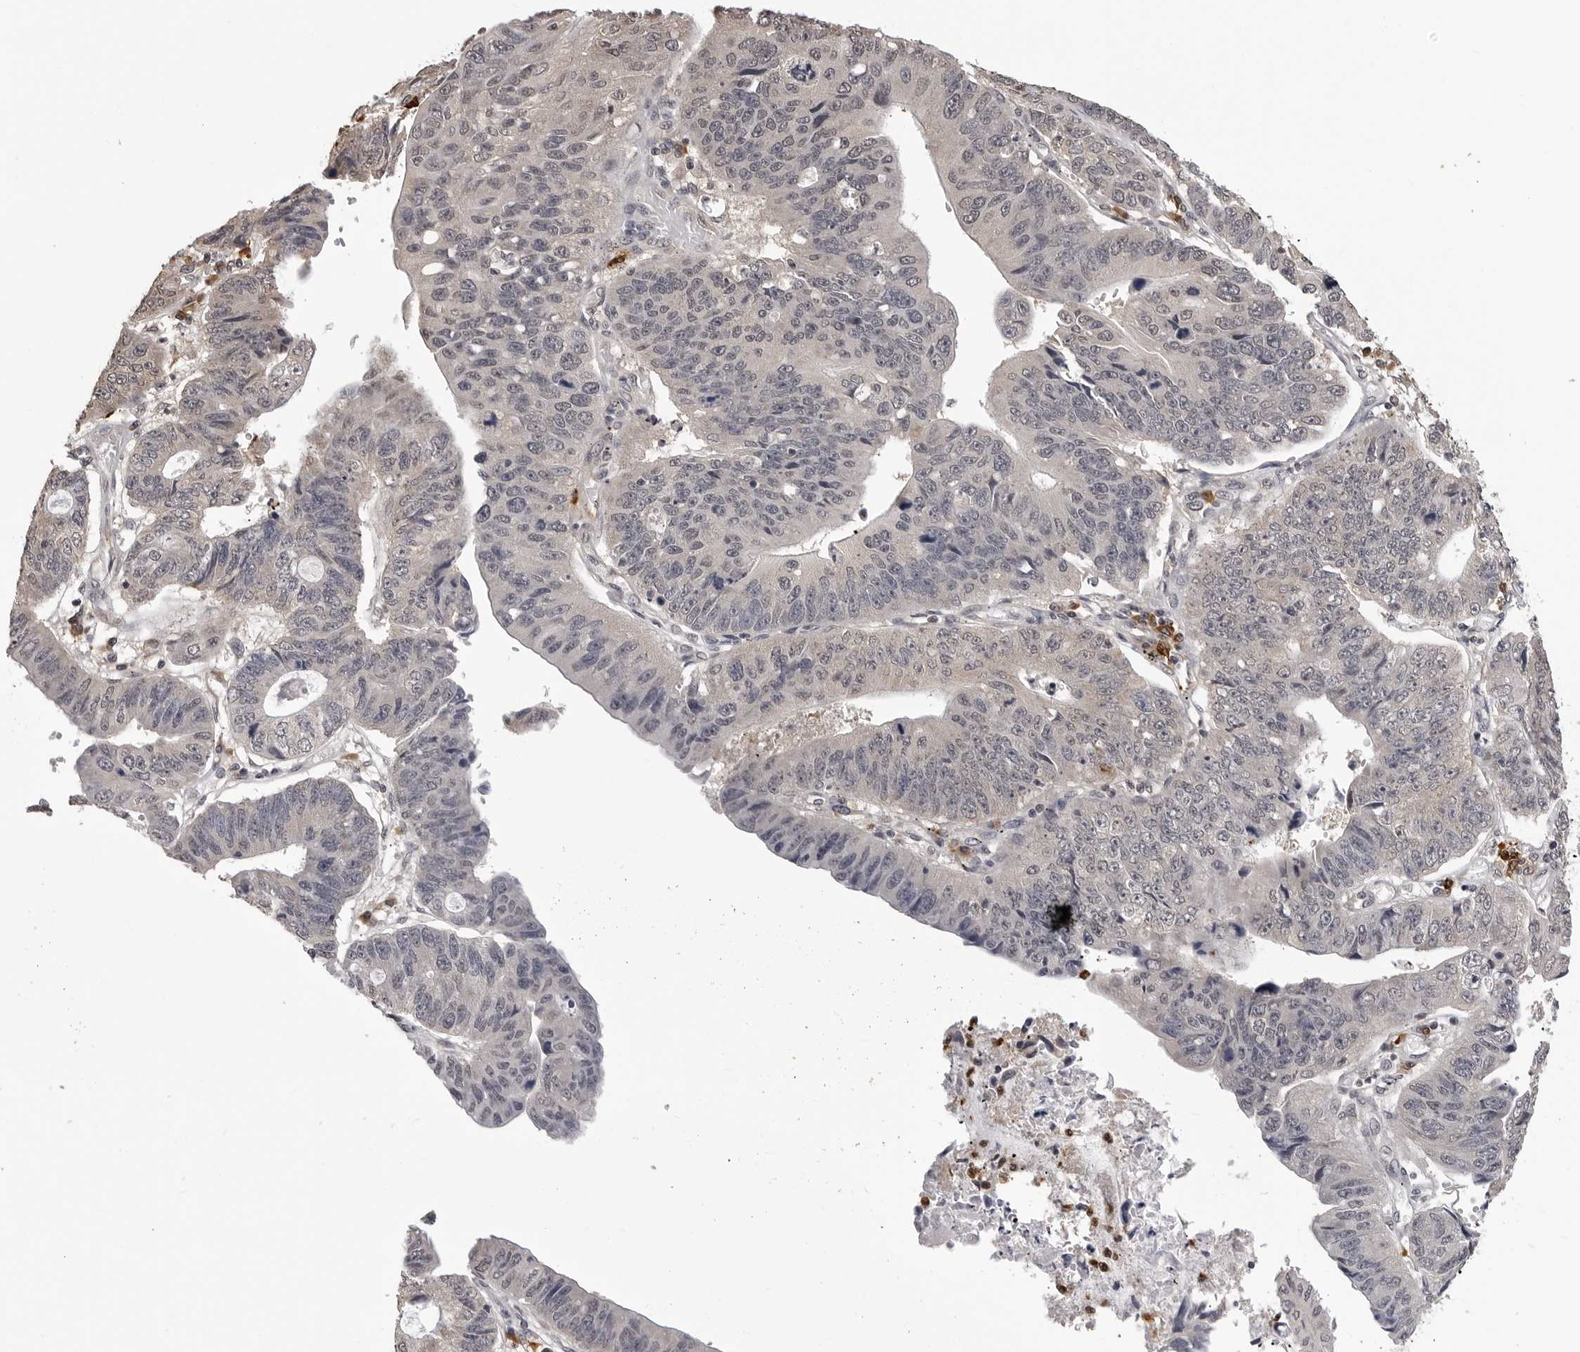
{"staining": {"intensity": "weak", "quantity": "<25%", "location": "cytoplasmic/membranous"}, "tissue": "stomach cancer", "cell_type": "Tumor cells", "image_type": "cancer", "snomed": [{"axis": "morphology", "description": "Adenocarcinoma, NOS"}, {"axis": "topography", "description": "Stomach"}], "caption": "Adenocarcinoma (stomach) was stained to show a protein in brown. There is no significant expression in tumor cells.", "gene": "TRMT13", "patient": {"sex": "male", "age": 59}}